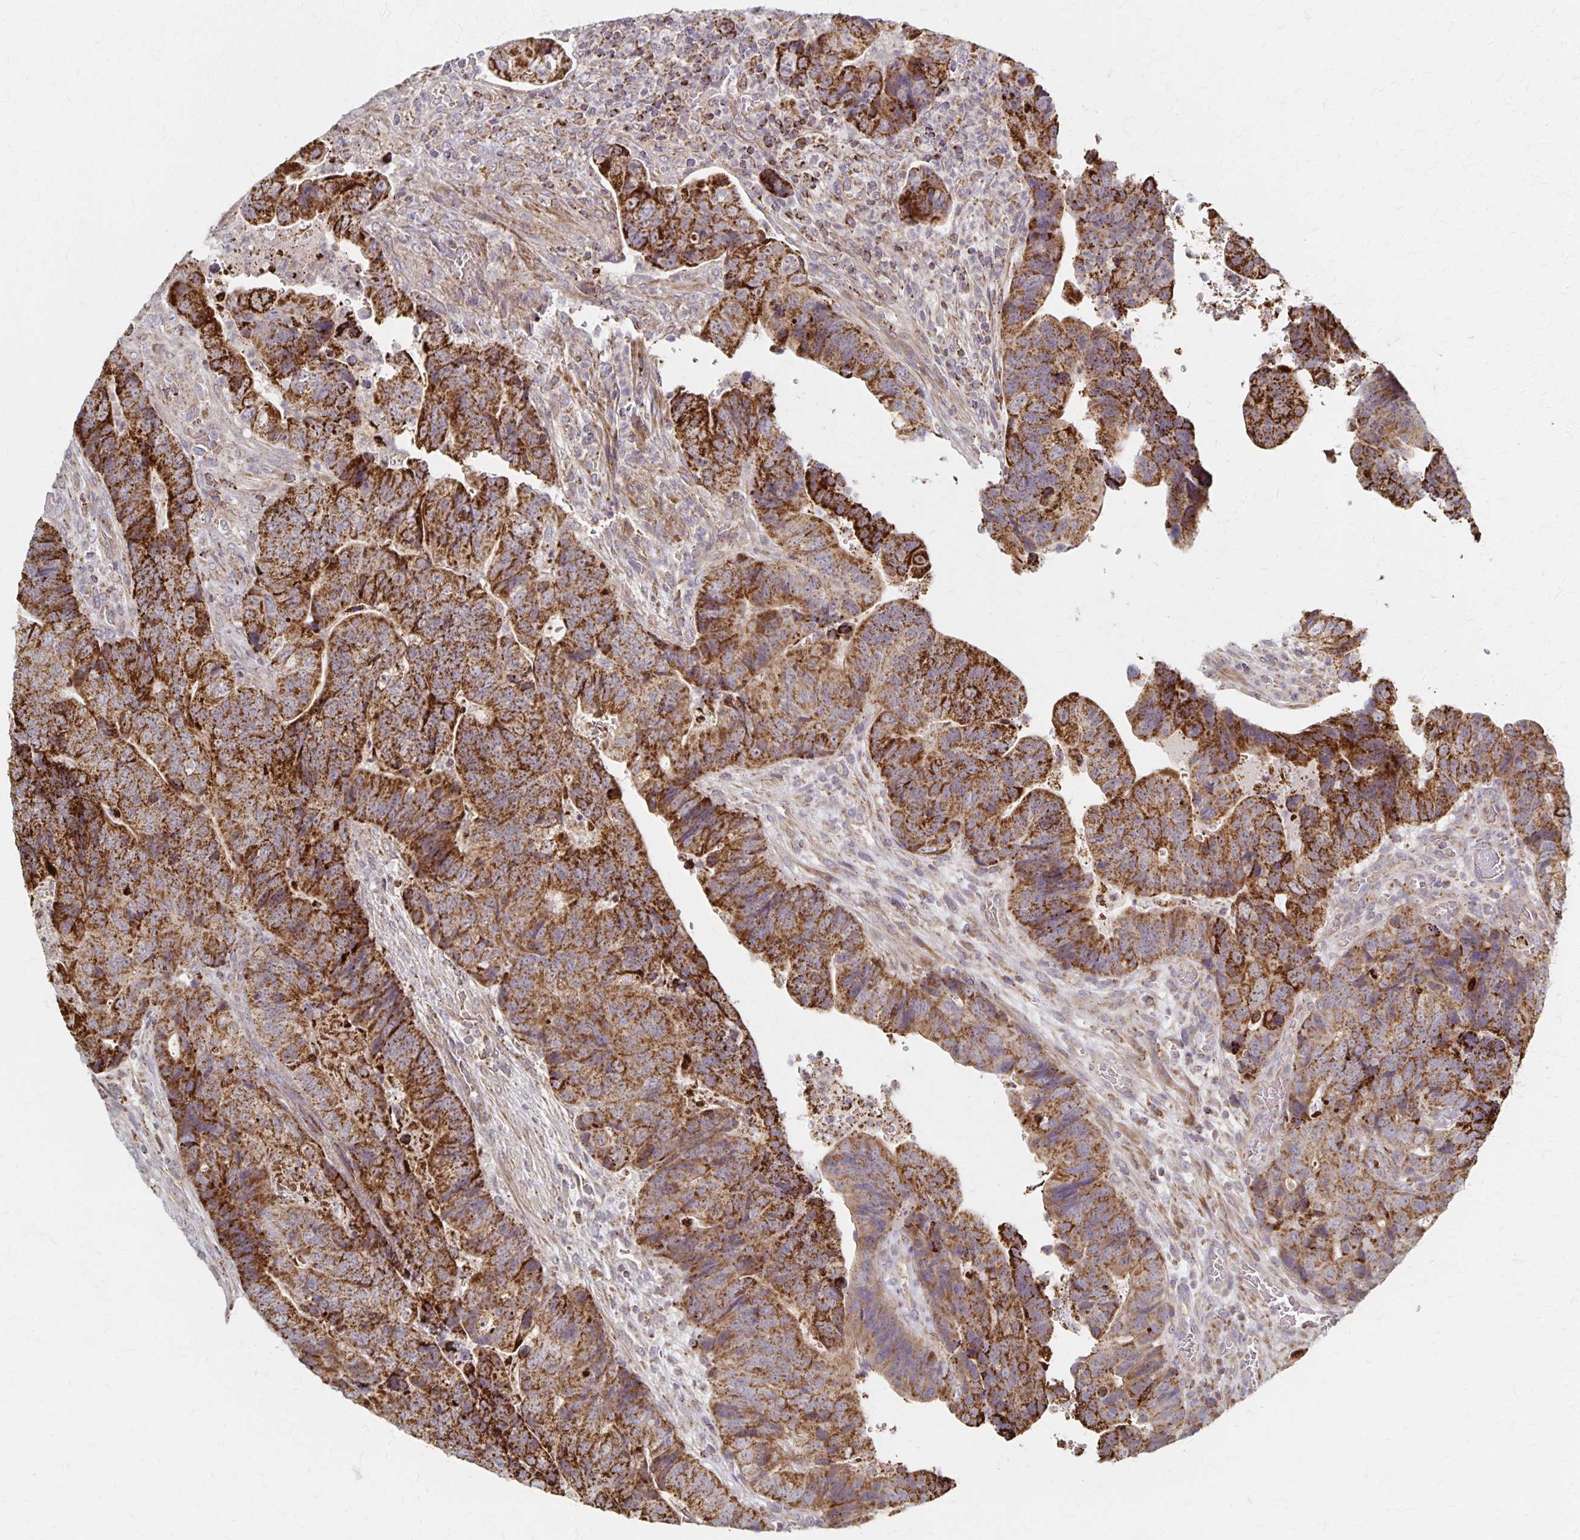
{"staining": {"intensity": "strong", "quantity": ">75%", "location": "cytoplasmic/membranous"}, "tissue": "colorectal cancer", "cell_type": "Tumor cells", "image_type": "cancer", "snomed": [{"axis": "morphology", "description": "Normal tissue, NOS"}, {"axis": "morphology", "description": "Adenocarcinoma, NOS"}, {"axis": "topography", "description": "Colon"}], "caption": "A high-resolution image shows IHC staining of adenocarcinoma (colorectal), which shows strong cytoplasmic/membranous positivity in about >75% of tumor cells.", "gene": "DYRK4", "patient": {"sex": "female", "age": 48}}